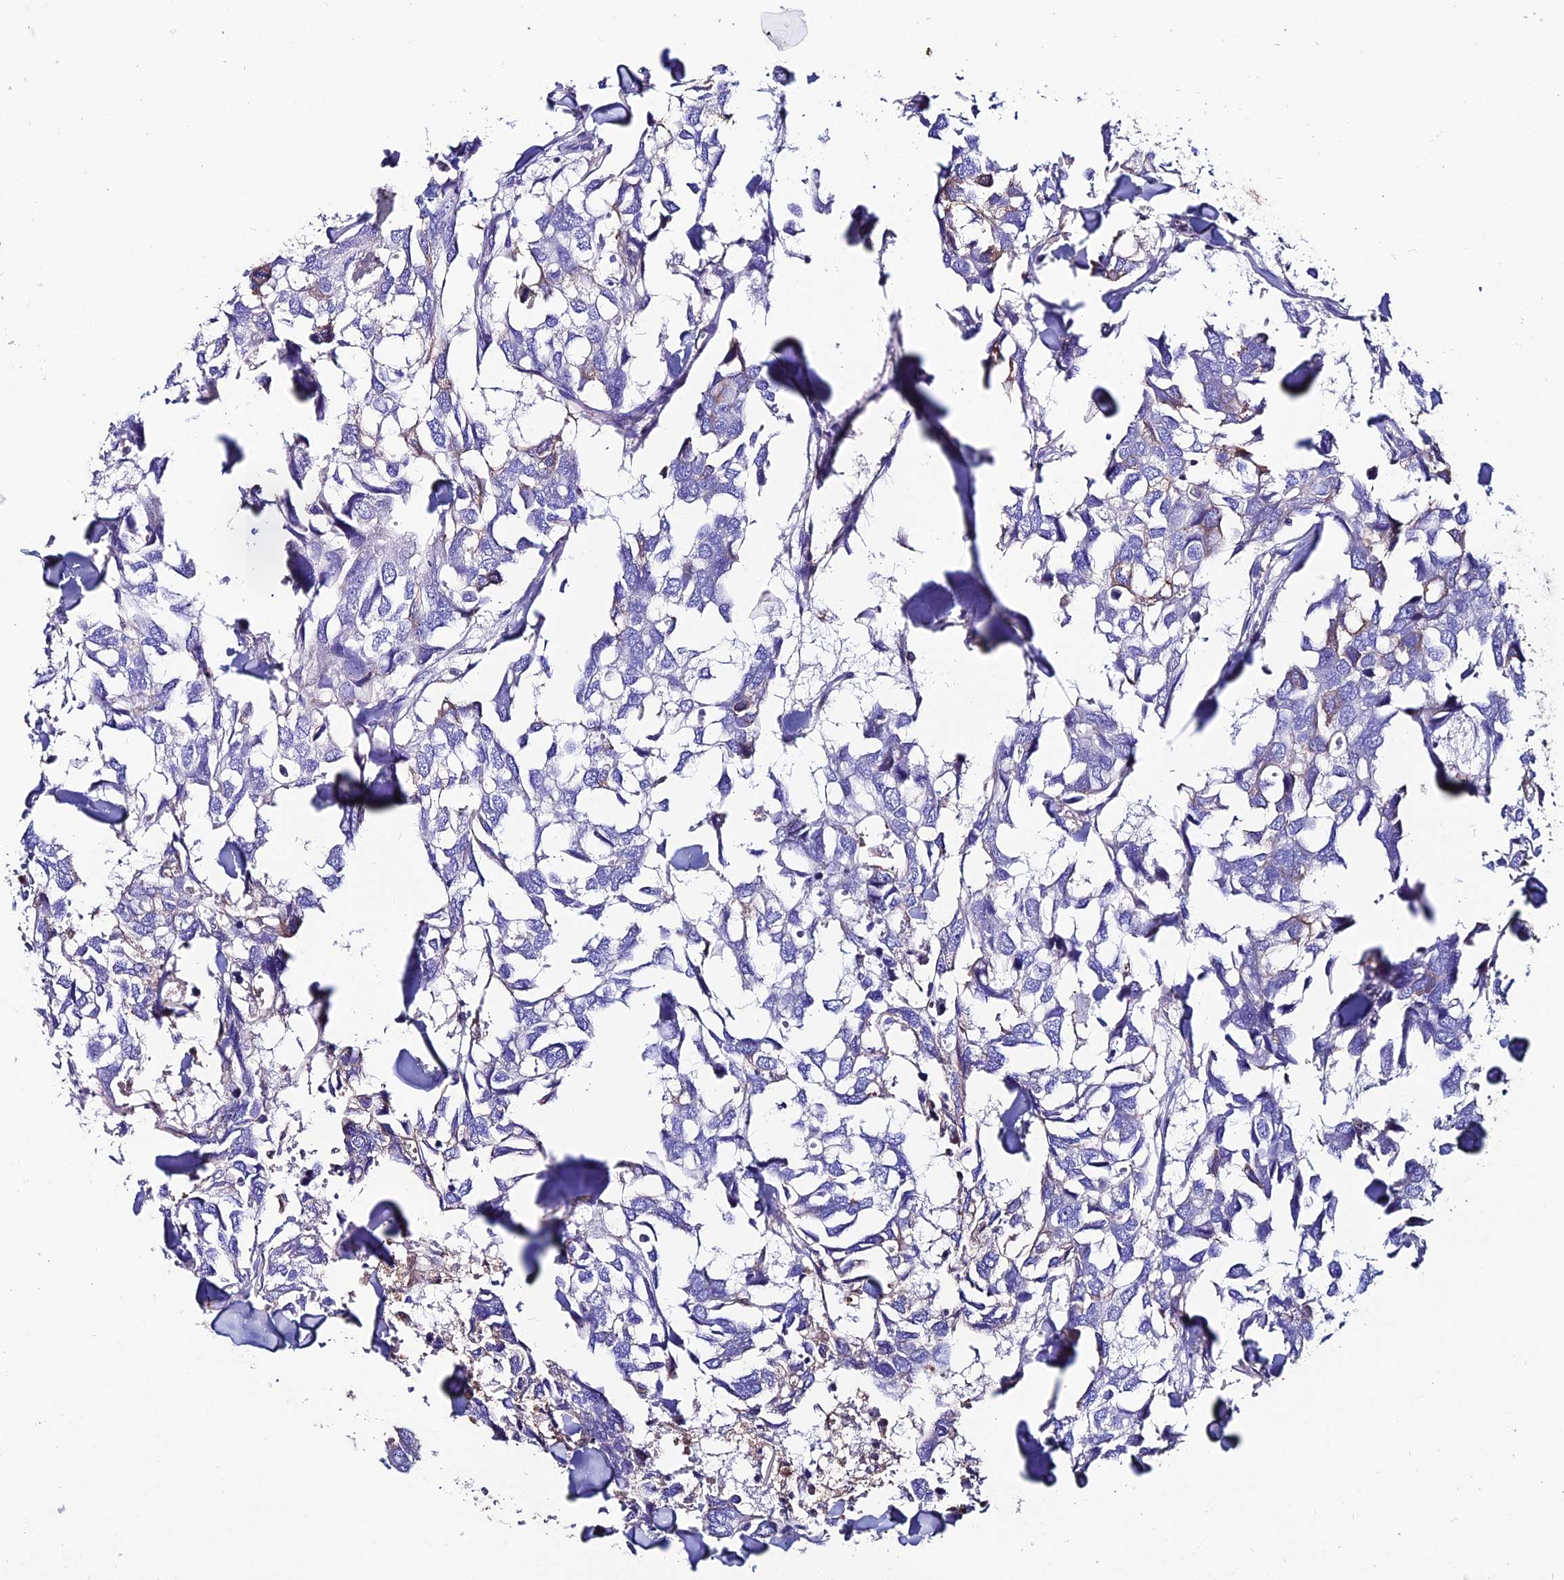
{"staining": {"intensity": "negative", "quantity": "none", "location": "none"}, "tissue": "breast cancer", "cell_type": "Tumor cells", "image_type": "cancer", "snomed": [{"axis": "morphology", "description": "Duct carcinoma"}, {"axis": "topography", "description": "Breast"}], "caption": "There is no significant expression in tumor cells of intraductal carcinoma (breast).", "gene": "SLC25A16", "patient": {"sex": "female", "age": 83}}